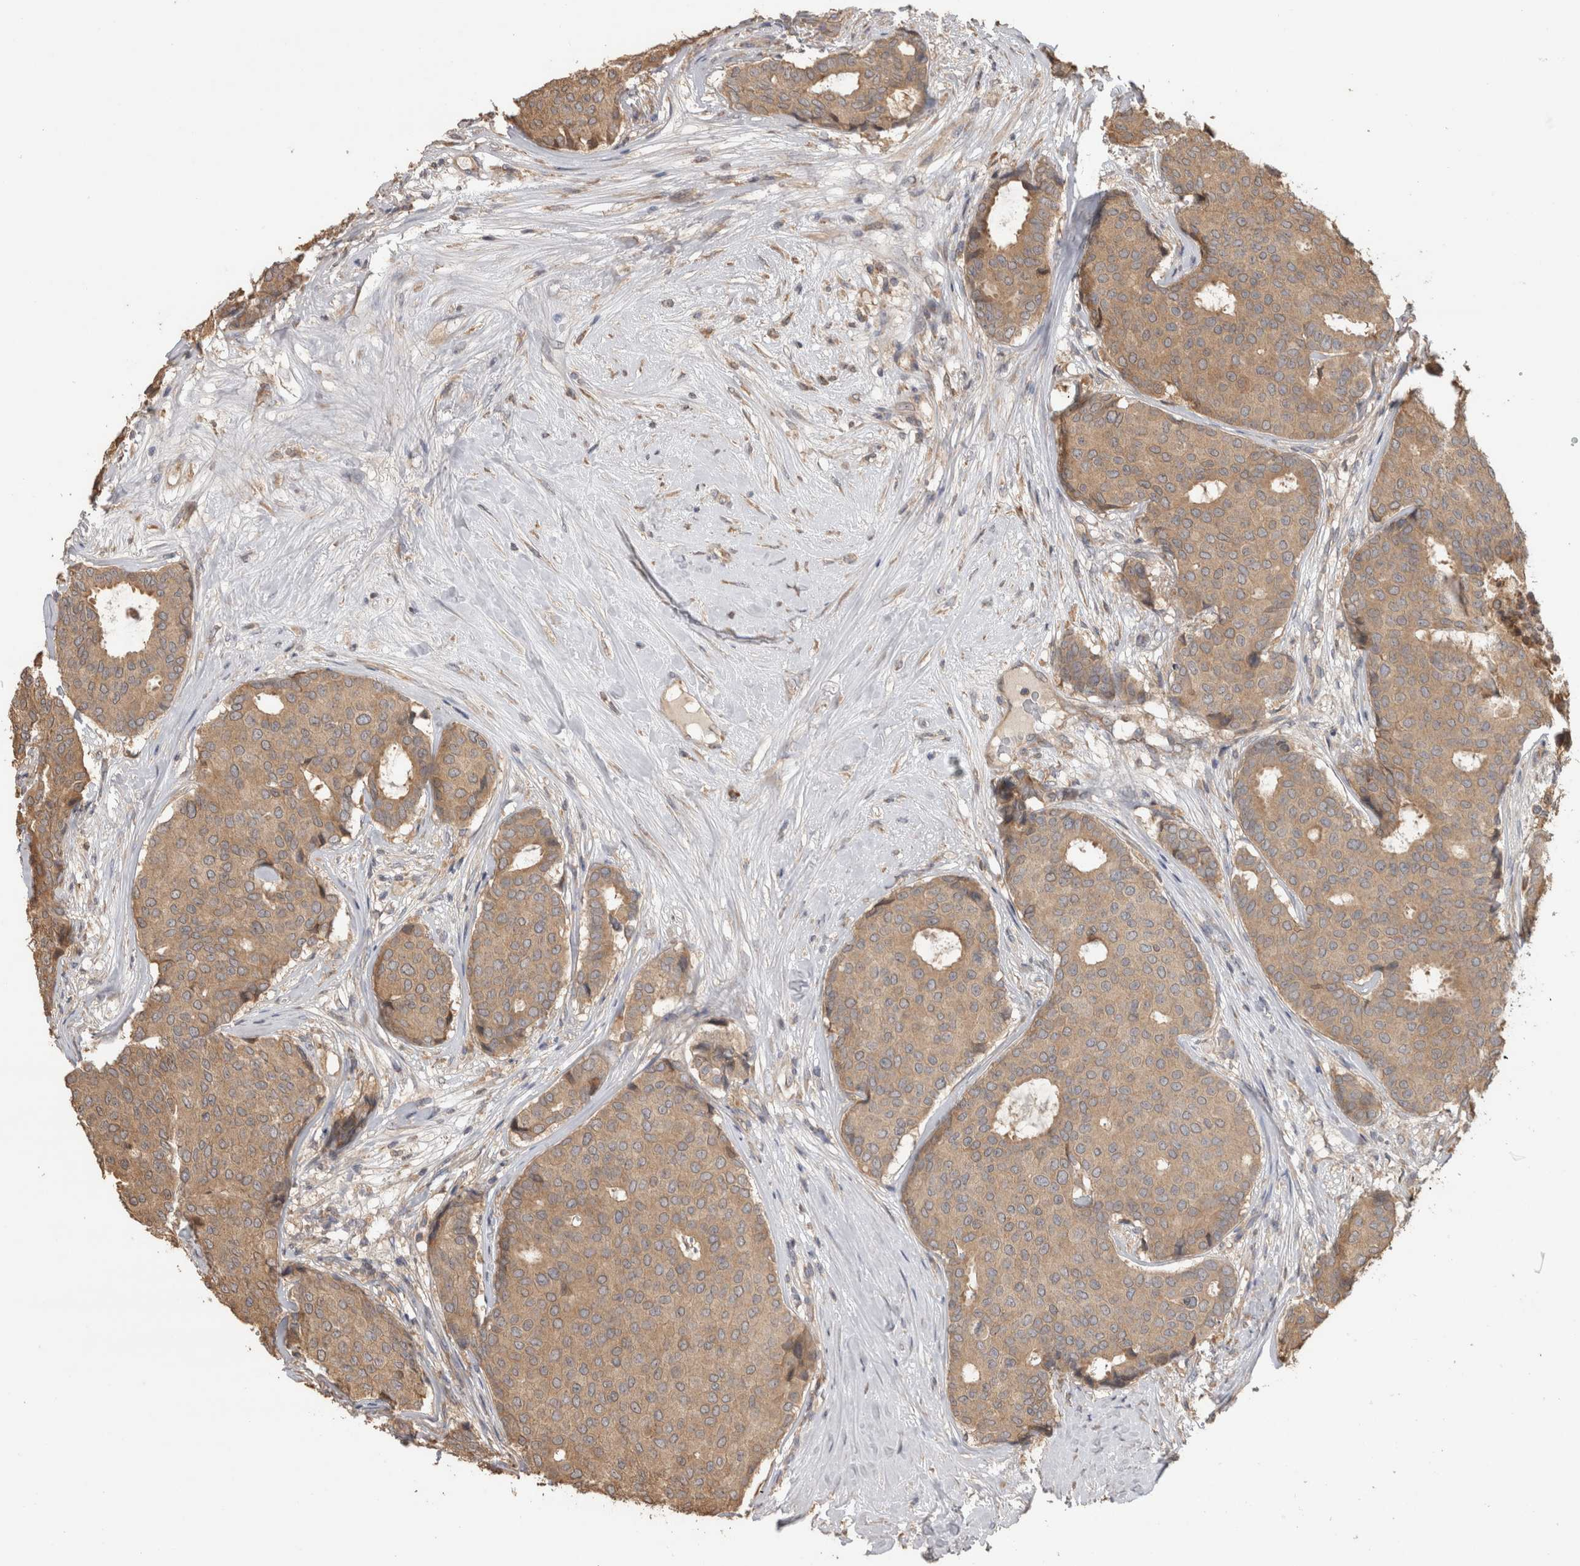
{"staining": {"intensity": "moderate", "quantity": ">75%", "location": "cytoplasmic/membranous"}, "tissue": "breast cancer", "cell_type": "Tumor cells", "image_type": "cancer", "snomed": [{"axis": "morphology", "description": "Duct carcinoma"}, {"axis": "topography", "description": "Breast"}], "caption": "About >75% of tumor cells in breast cancer (infiltrating ductal carcinoma) reveal moderate cytoplasmic/membranous protein positivity as visualized by brown immunohistochemical staining.", "gene": "TBCE", "patient": {"sex": "female", "age": 75}}